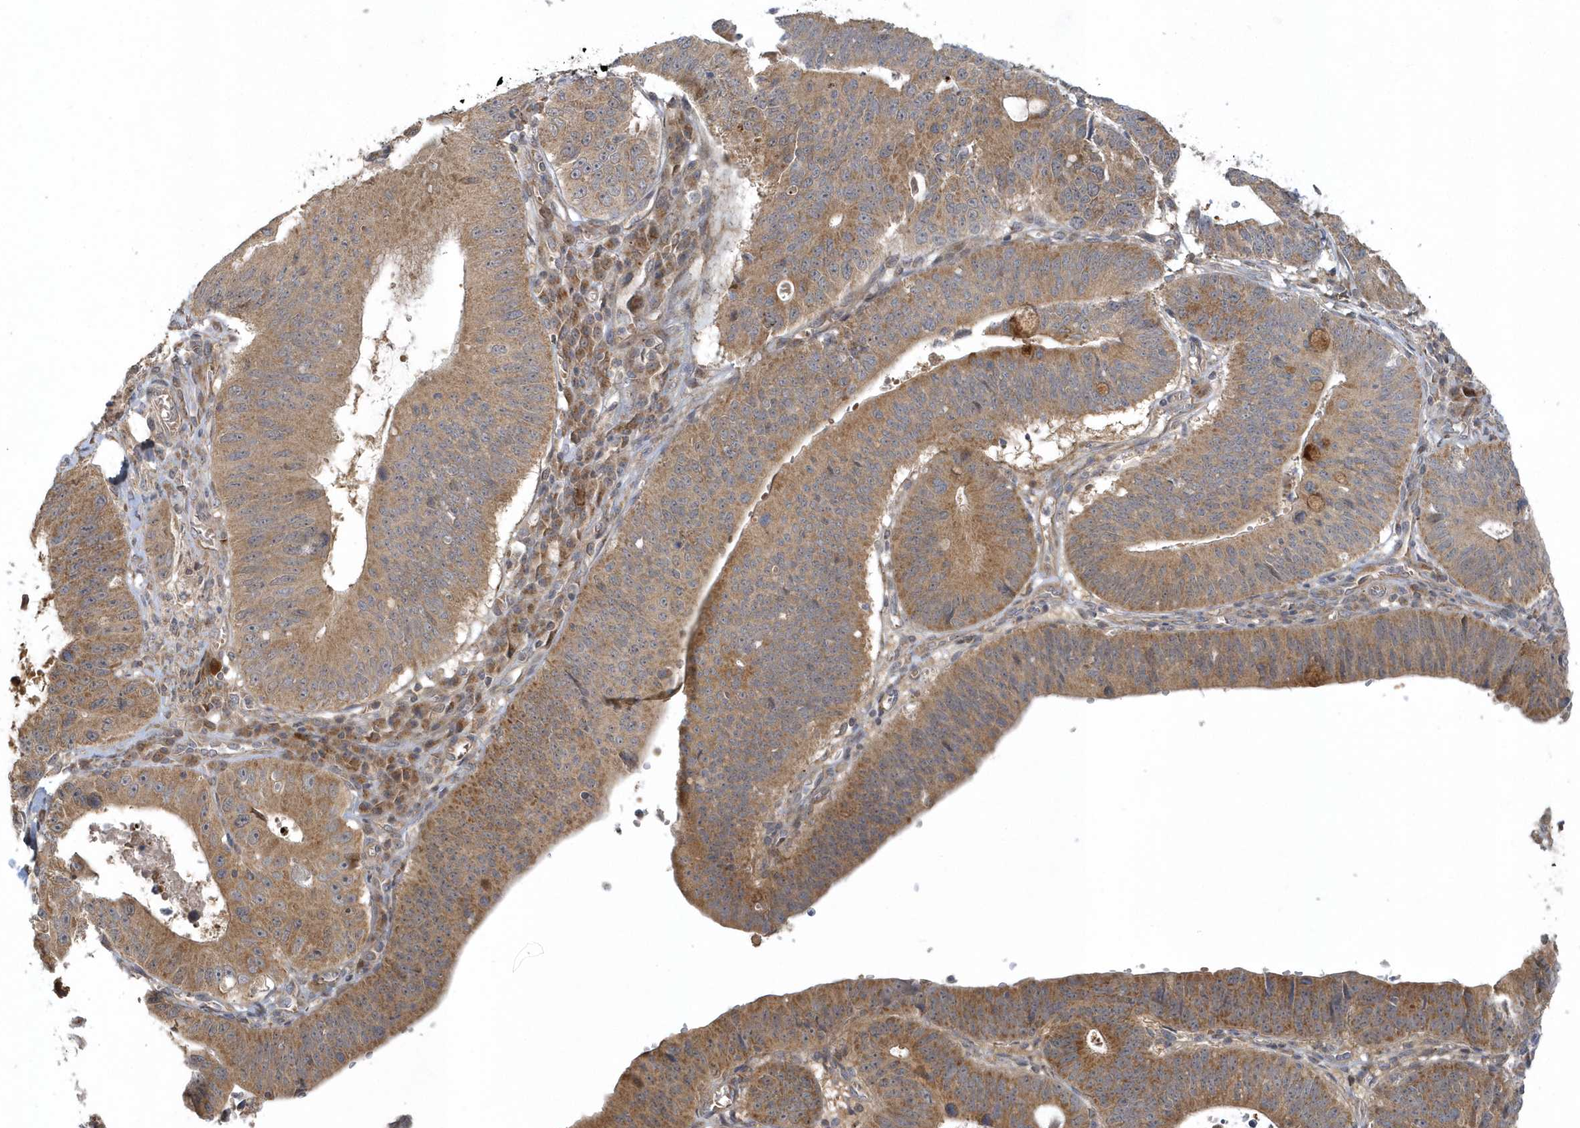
{"staining": {"intensity": "moderate", "quantity": ">75%", "location": "cytoplasmic/membranous"}, "tissue": "stomach cancer", "cell_type": "Tumor cells", "image_type": "cancer", "snomed": [{"axis": "morphology", "description": "Adenocarcinoma, NOS"}, {"axis": "topography", "description": "Stomach"}], "caption": "This image exhibits immunohistochemistry staining of human stomach adenocarcinoma, with medium moderate cytoplasmic/membranous staining in about >75% of tumor cells.", "gene": "THG1L", "patient": {"sex": "male", "age": 59}}